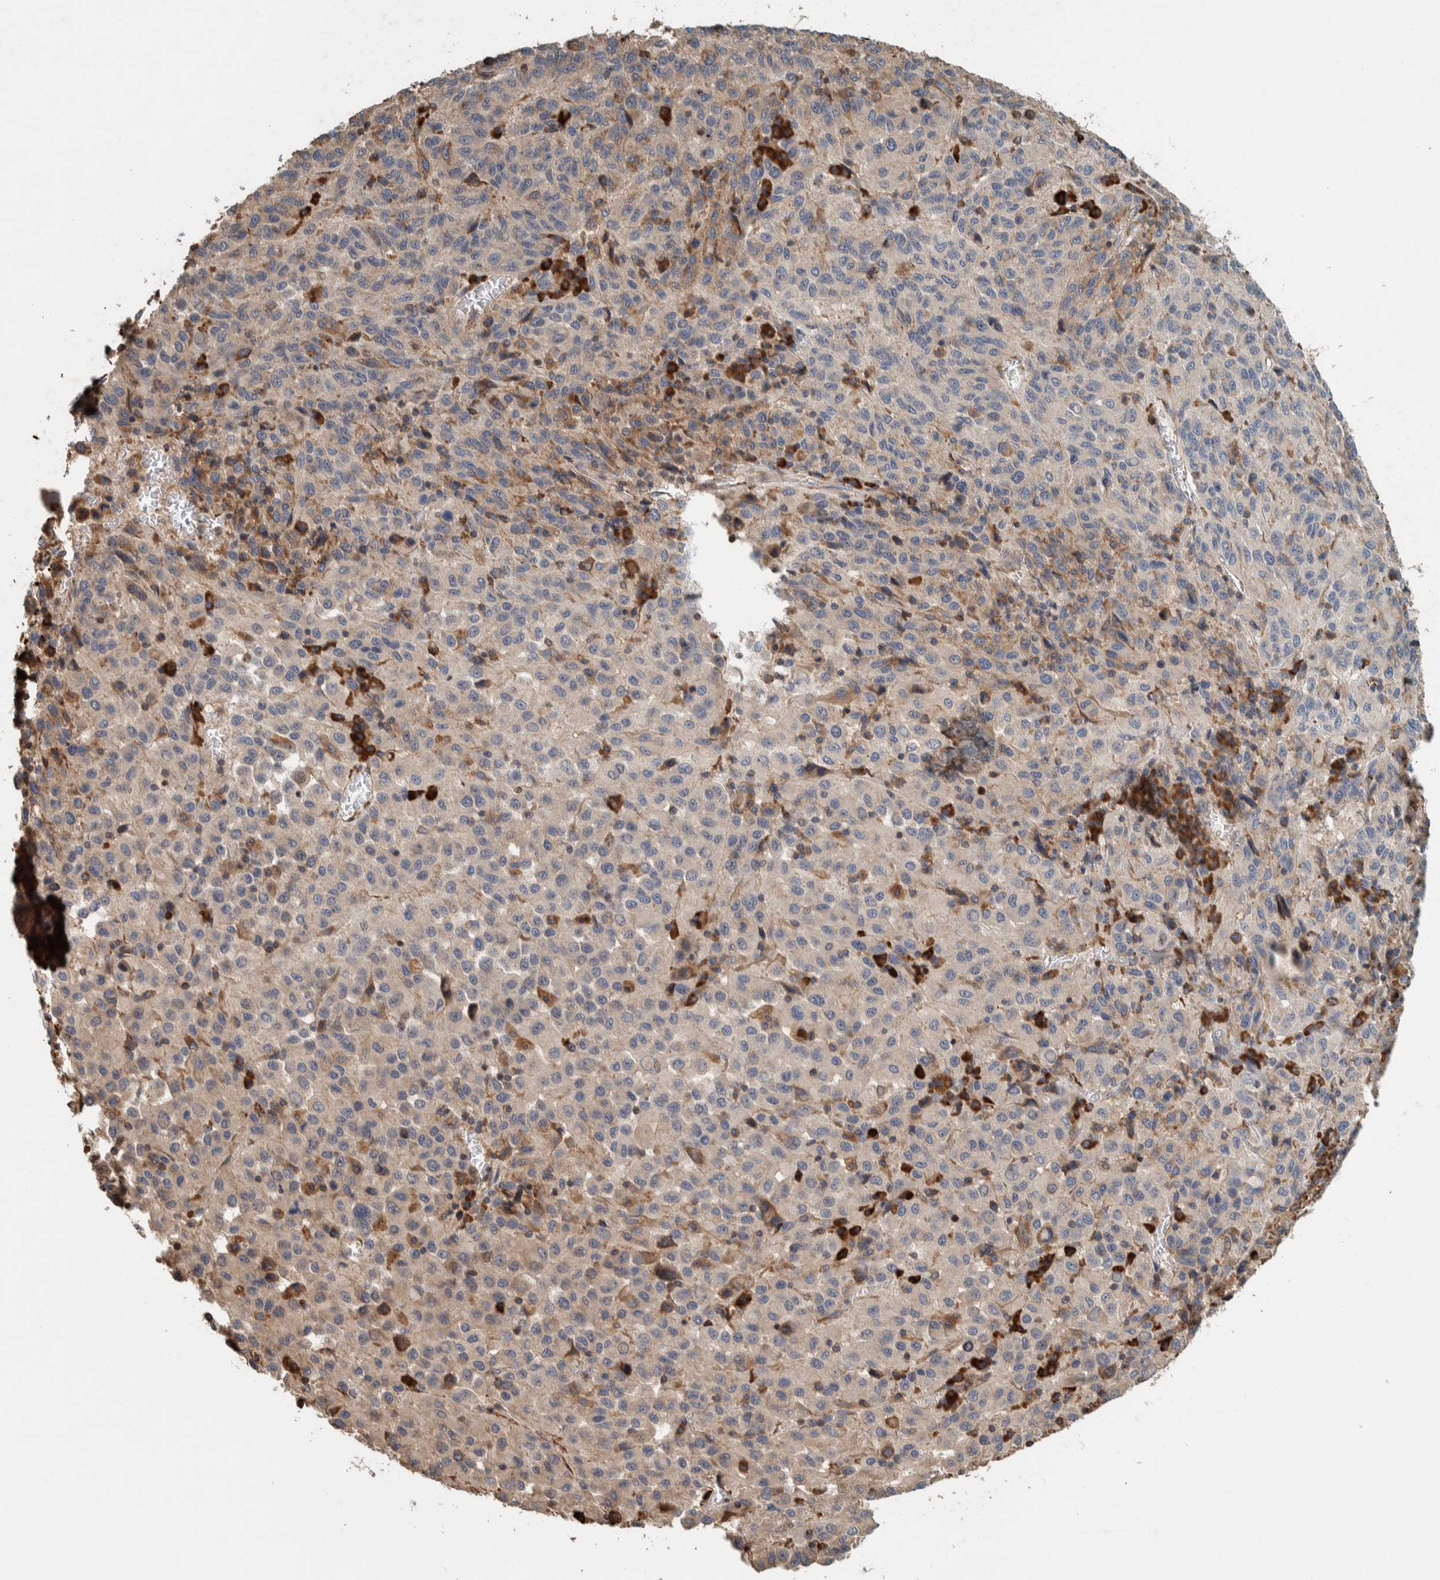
{"staining": {"intensity": "weak", "quantity": "<25%", "location": "cytoplasmic/membranous"}, "tissue": "melanoma", "cell_type": "Tumor cells", "image_type": "cancer", "snomed": [{"axis": "morphology", "description": "Malignant melanoma, Metastatic site"}, {"axis": "topography", "description": "Lung"}], "caption": "This is a micrograph of IHC staining of malignant melanoma (metastatic site), which shows no expression in tumor cells.", "gene": "PLA2G3", "patient": {"sex": "male", "age": 64}}